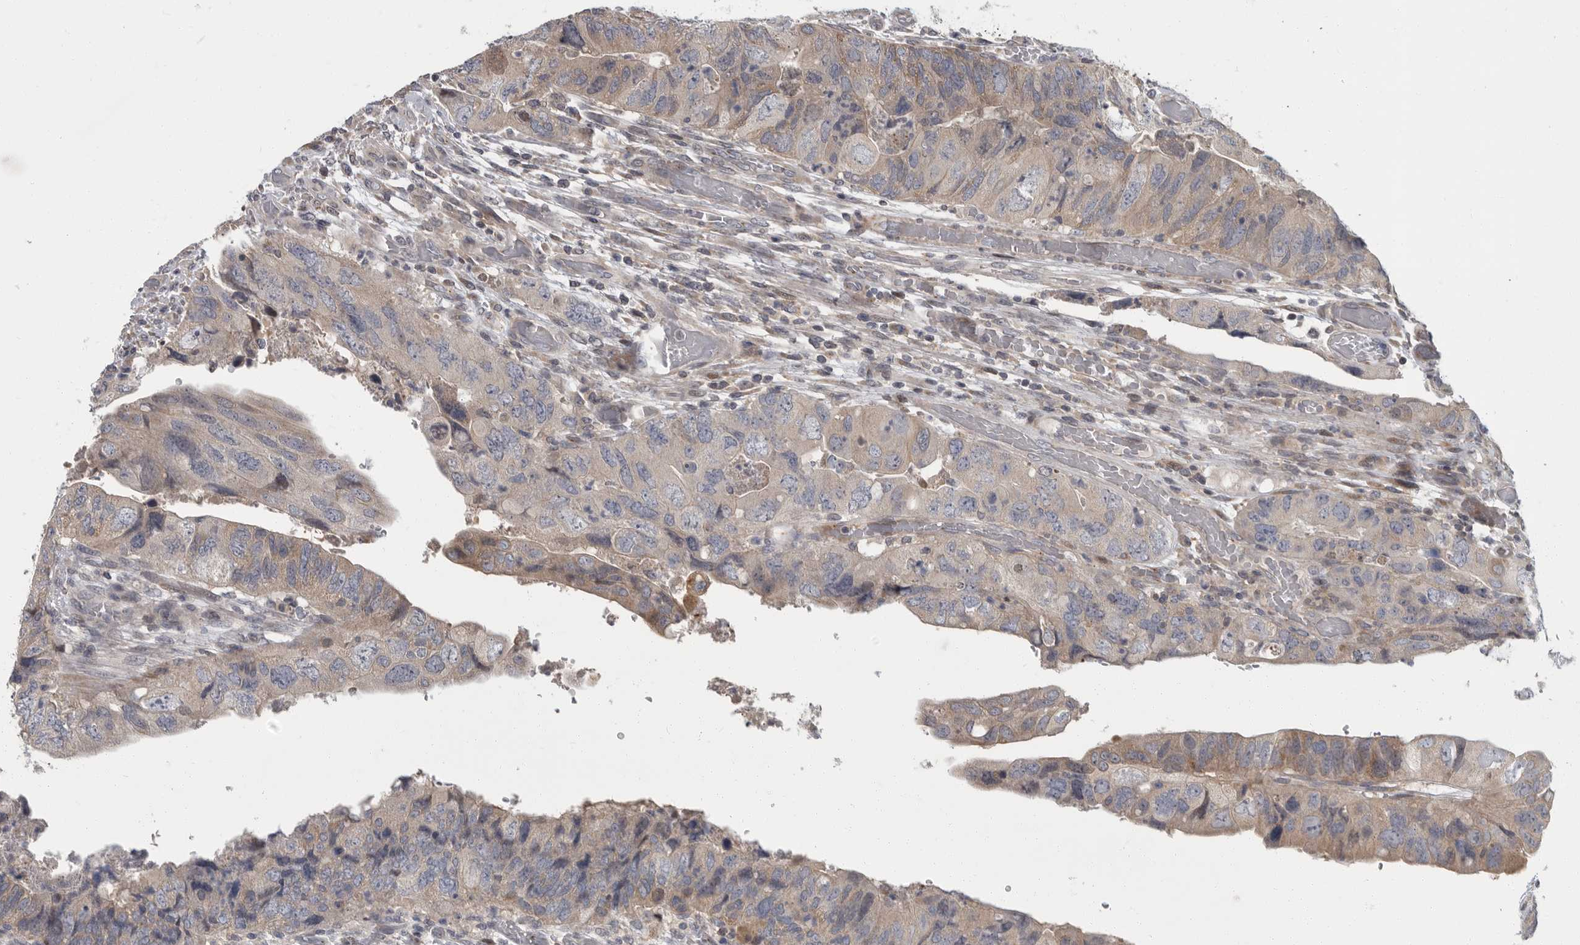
{"staining": {"intensity": "weak", "quantity": ">75%", "location": "cytoplasmic/membranous"}, "tissue": "colorectal cancer", "cell_type": "Tumor cells", "image_type": "cancer", "snomed": [{"axis": "morphology", "description": "Adenocarcinoma, NOS"}, {"axis": "topography", "description": "Rectum"}], "caption": "Immunohistochemical staining of human colorectal adenocarcinoma demonstrates weak cytoplasmic/membranous protein positivity in approximately >75% of tumor cells.", "gene": "PDE7A", "patient": {"sex": "male", "age": 63}}